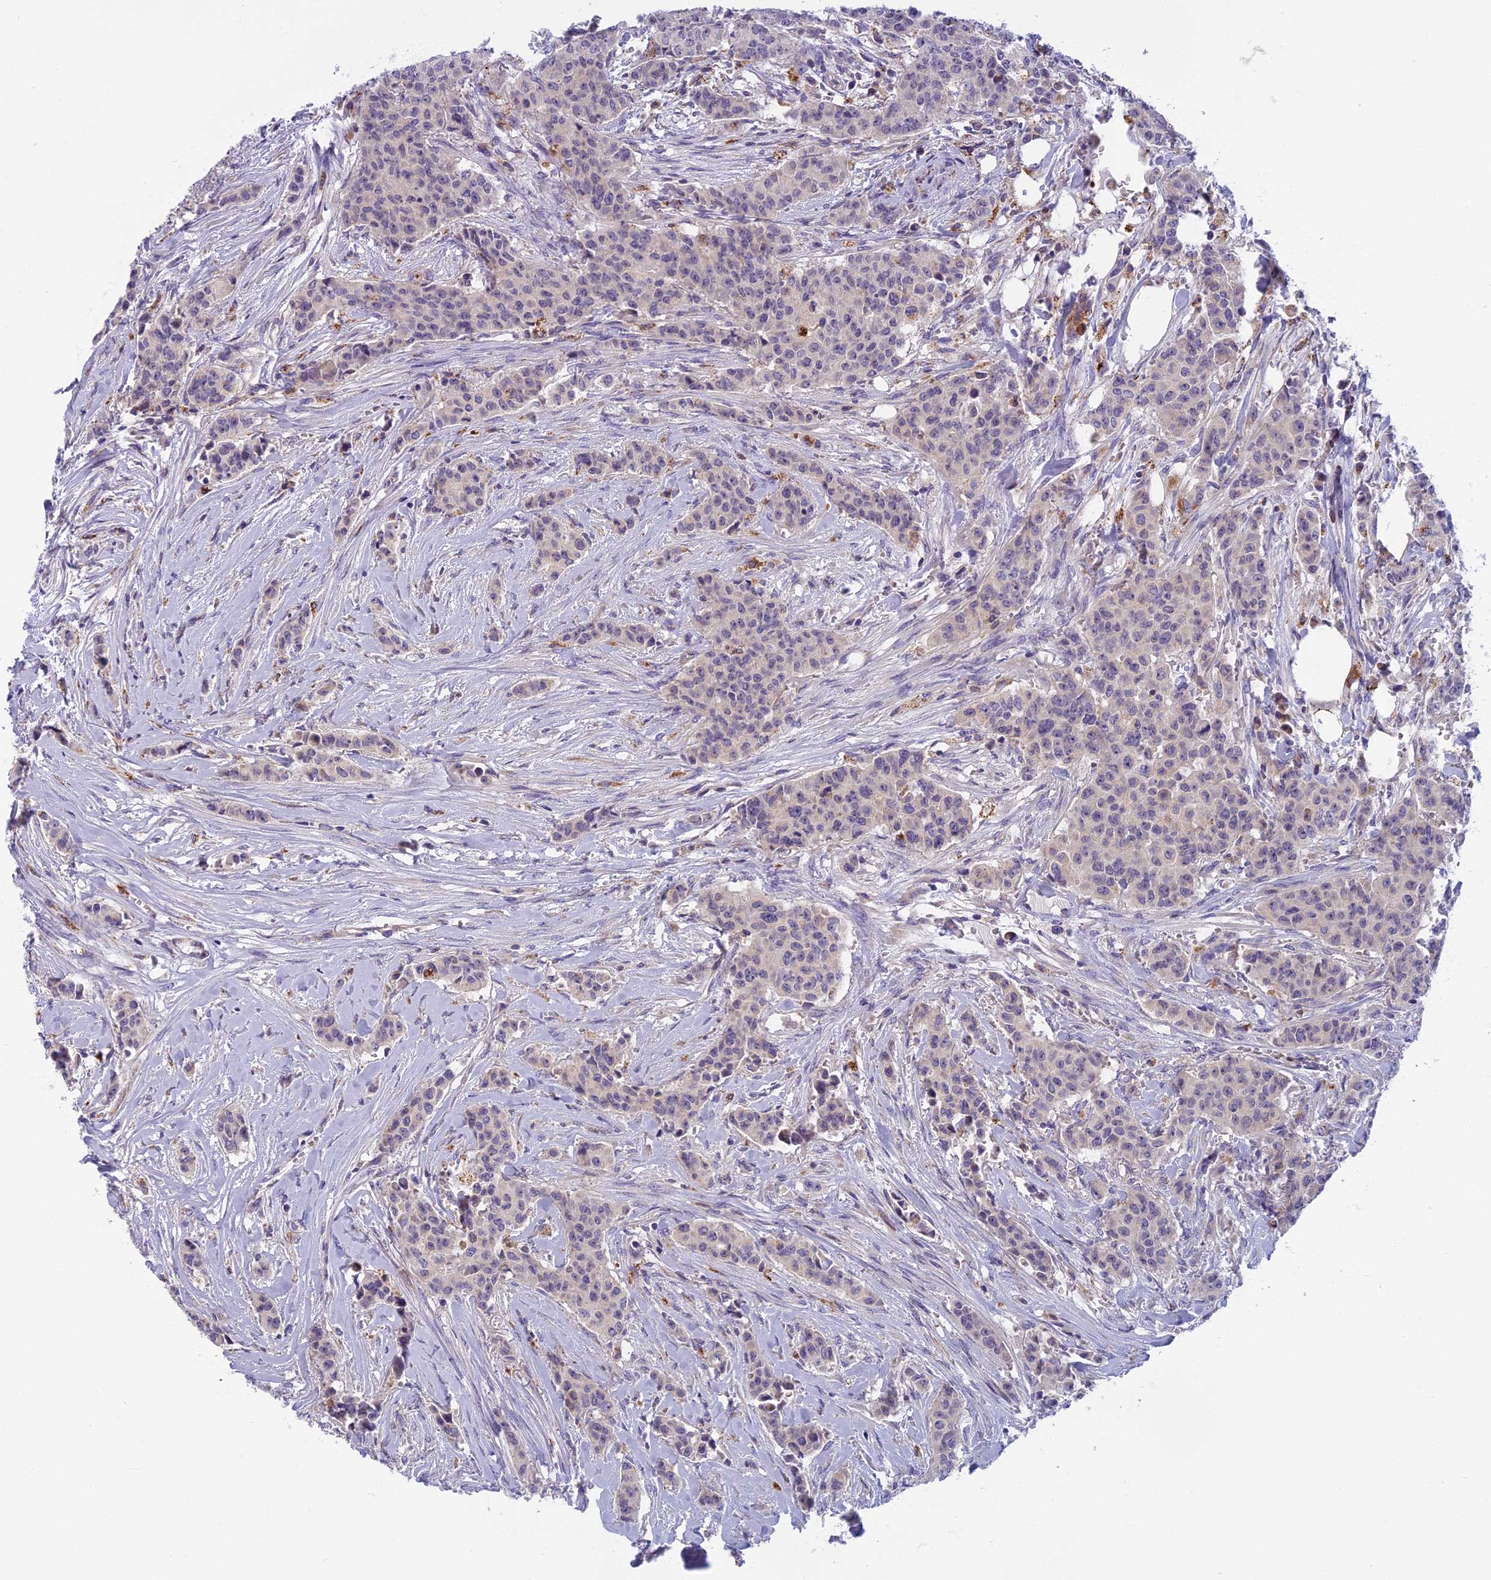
{"staining": {"intensity": "negative", "quantity": "none", "location": "none"}, "tissue": "breast cancer", "cell_type": "Tumor cells", "image_type": "cancer", "snomed": [{"axis": "morphology", "description": "Duct carcinoma"}, {"axis": "topography", "description": "Breast"}], "caption": "Immunohistochemistry micrograph of neoplastic tissue: invasive ductal carcinoma (breast) stained with DAB (3,3'-diaminobenzidine) displays no significant protein expression in tumor cells.", "gene": "SEMA7A", "patient": {"sex": "female", "age": 40}}